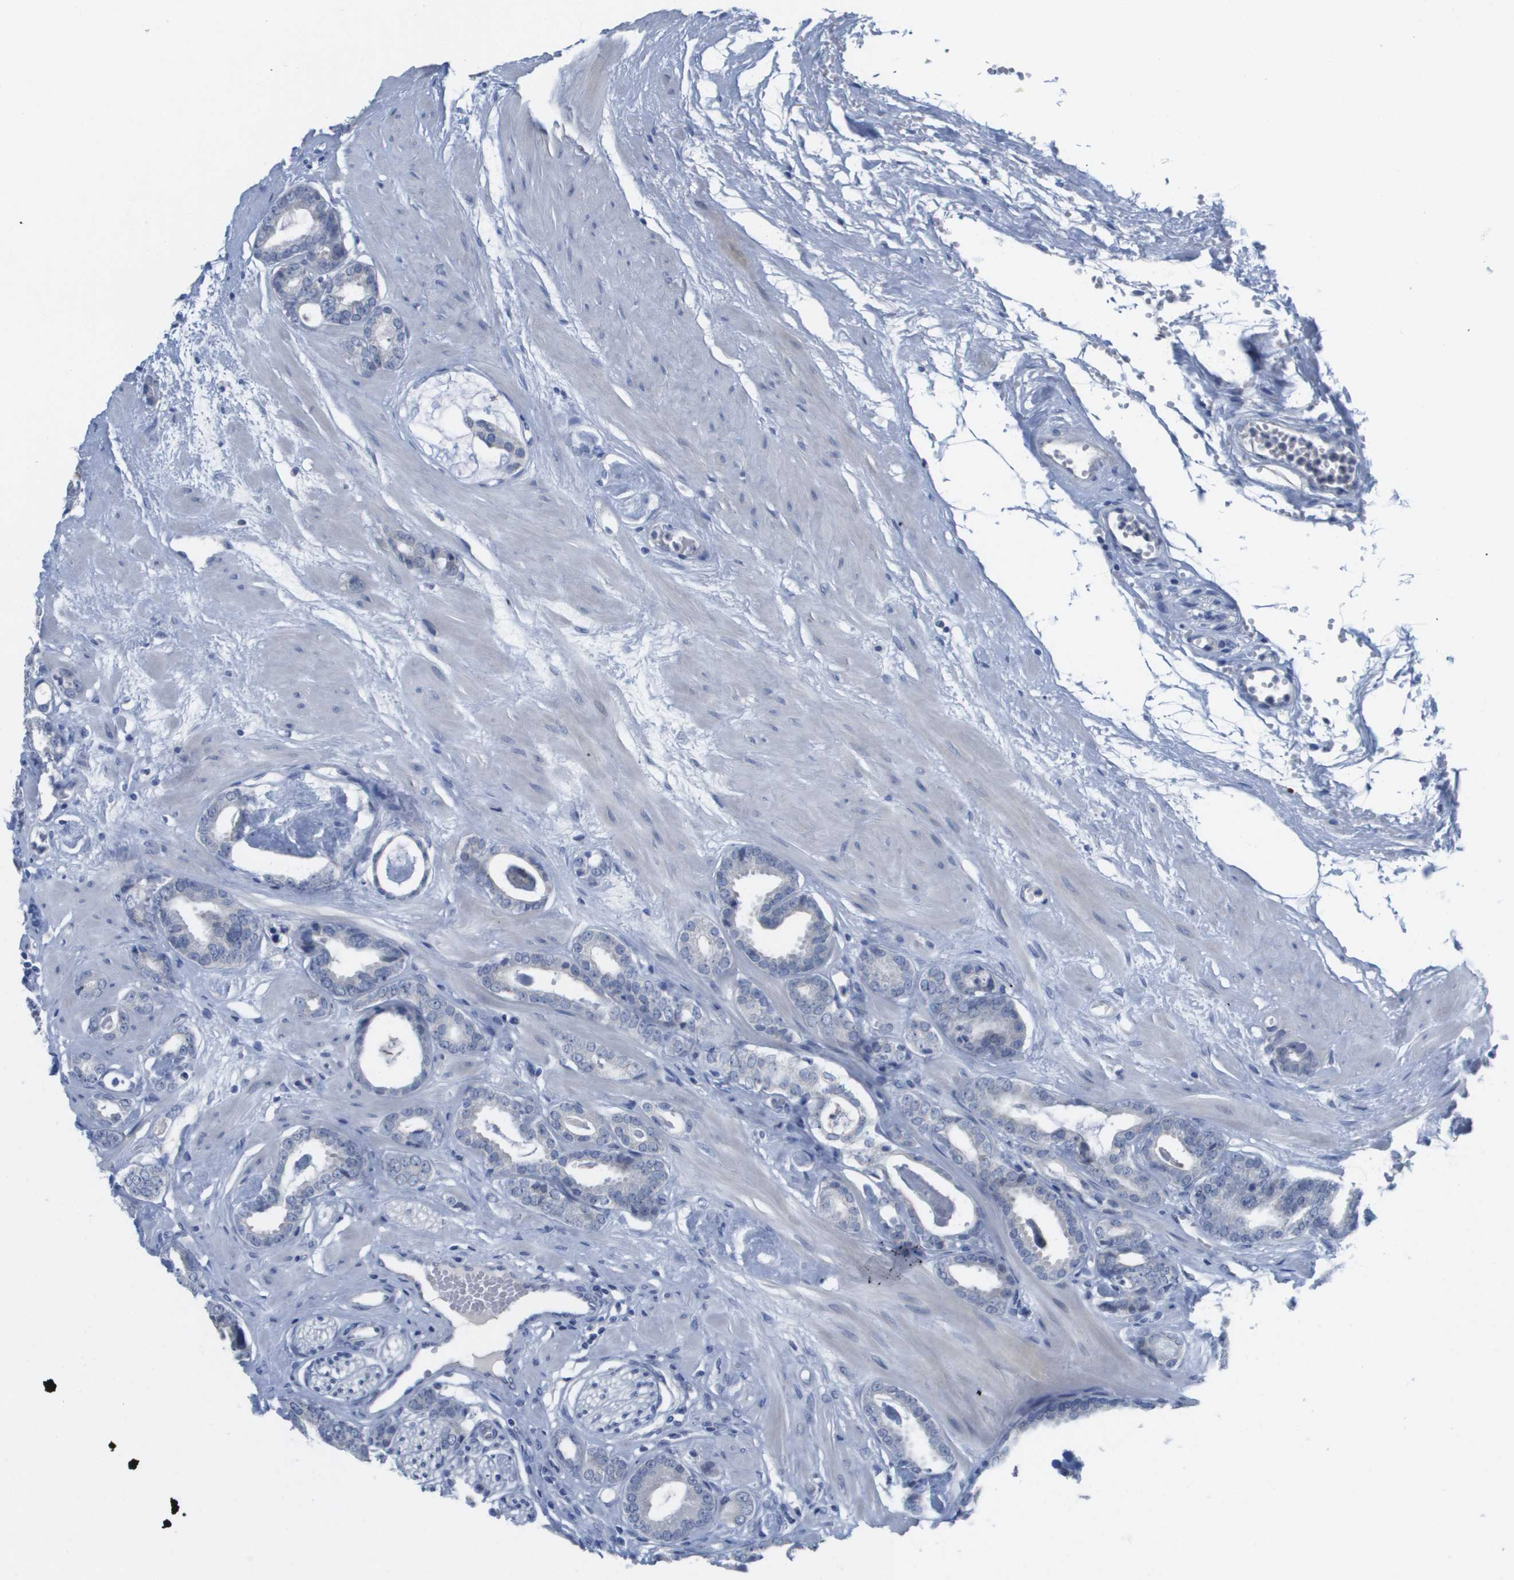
{"staining": {"intensity": "negative", "quantity": "none", "location": "none"}, "tissue": "prostate cancer", "cell_type": "Tumor cells", "image_type": "cancer", "snomed": [{"axis": "morphology", "description": "Adenocarcinoma, Low grade"}, {"axis": "topography", "description": "Prostate"}], "caption": "Human prostate adenocarcinoma (low-grade) stained for a protein using immunohistochemistry (IHC) exhibits no staining in tumor cells.", "gene": "PDE4A", "patient": {"sex": "male", "age": 53}}